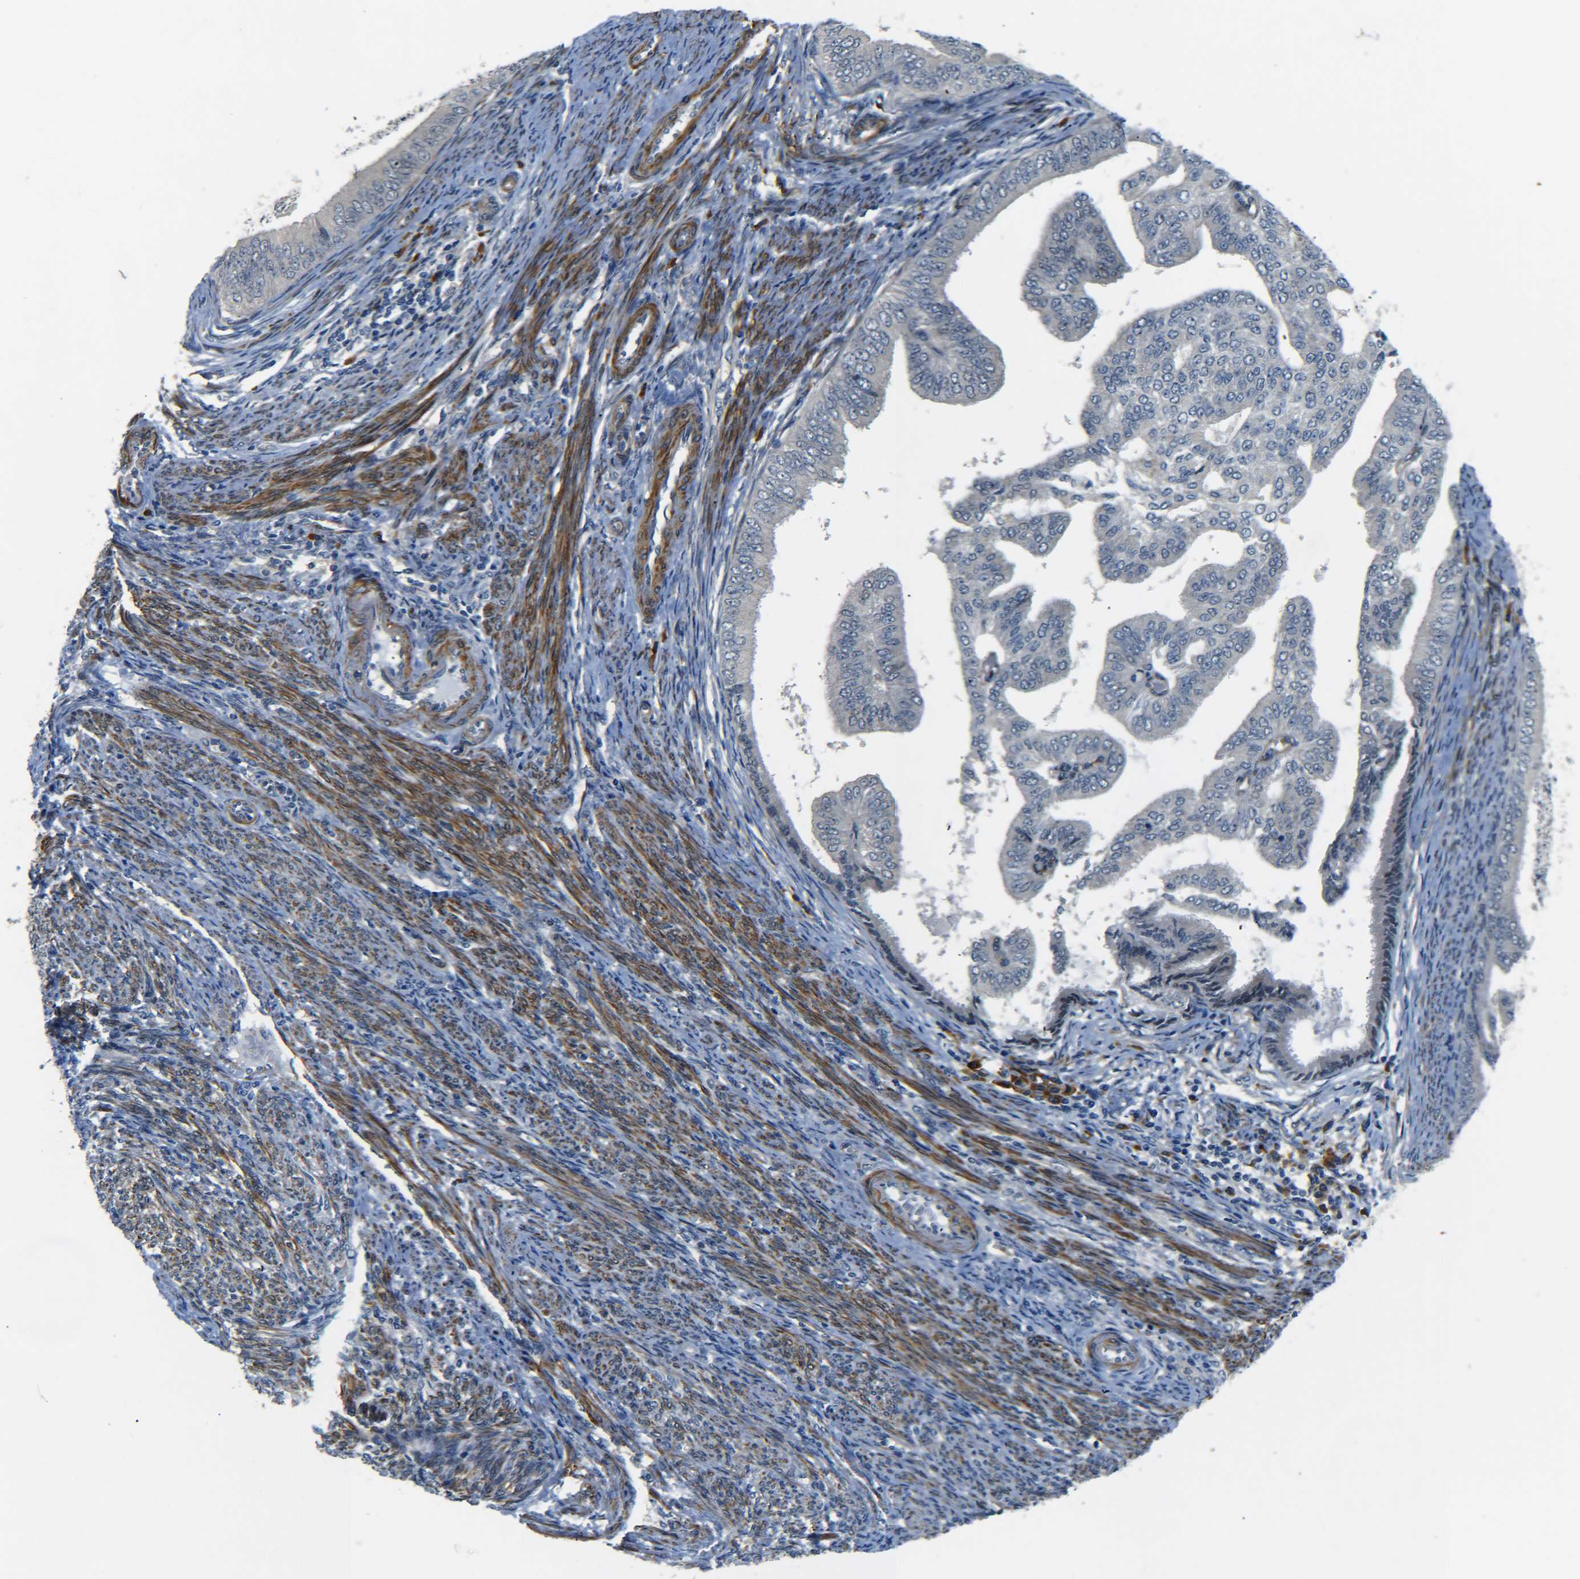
{"staining": {"intensity": "negative", "quantity": "none", "location": "none"}, "tissue": "endometrial cancer", "cell_type": "Tumor cells", "image_type": "cancer", "snomed": [{"axis": "morphology", "description": "Adenocarcinoma, NOS"}, {"axis": "topography", "description": "Endometrium"}], "caption": "This histopathology image is of endometrial cancer stained with immunohistochemistry to label a protein in brown with the nuclei are counter-stained blue. There is no positivity in tumor cells.", "gene": "MEIS1", "patient": {"sex": "female", "age": 58}}